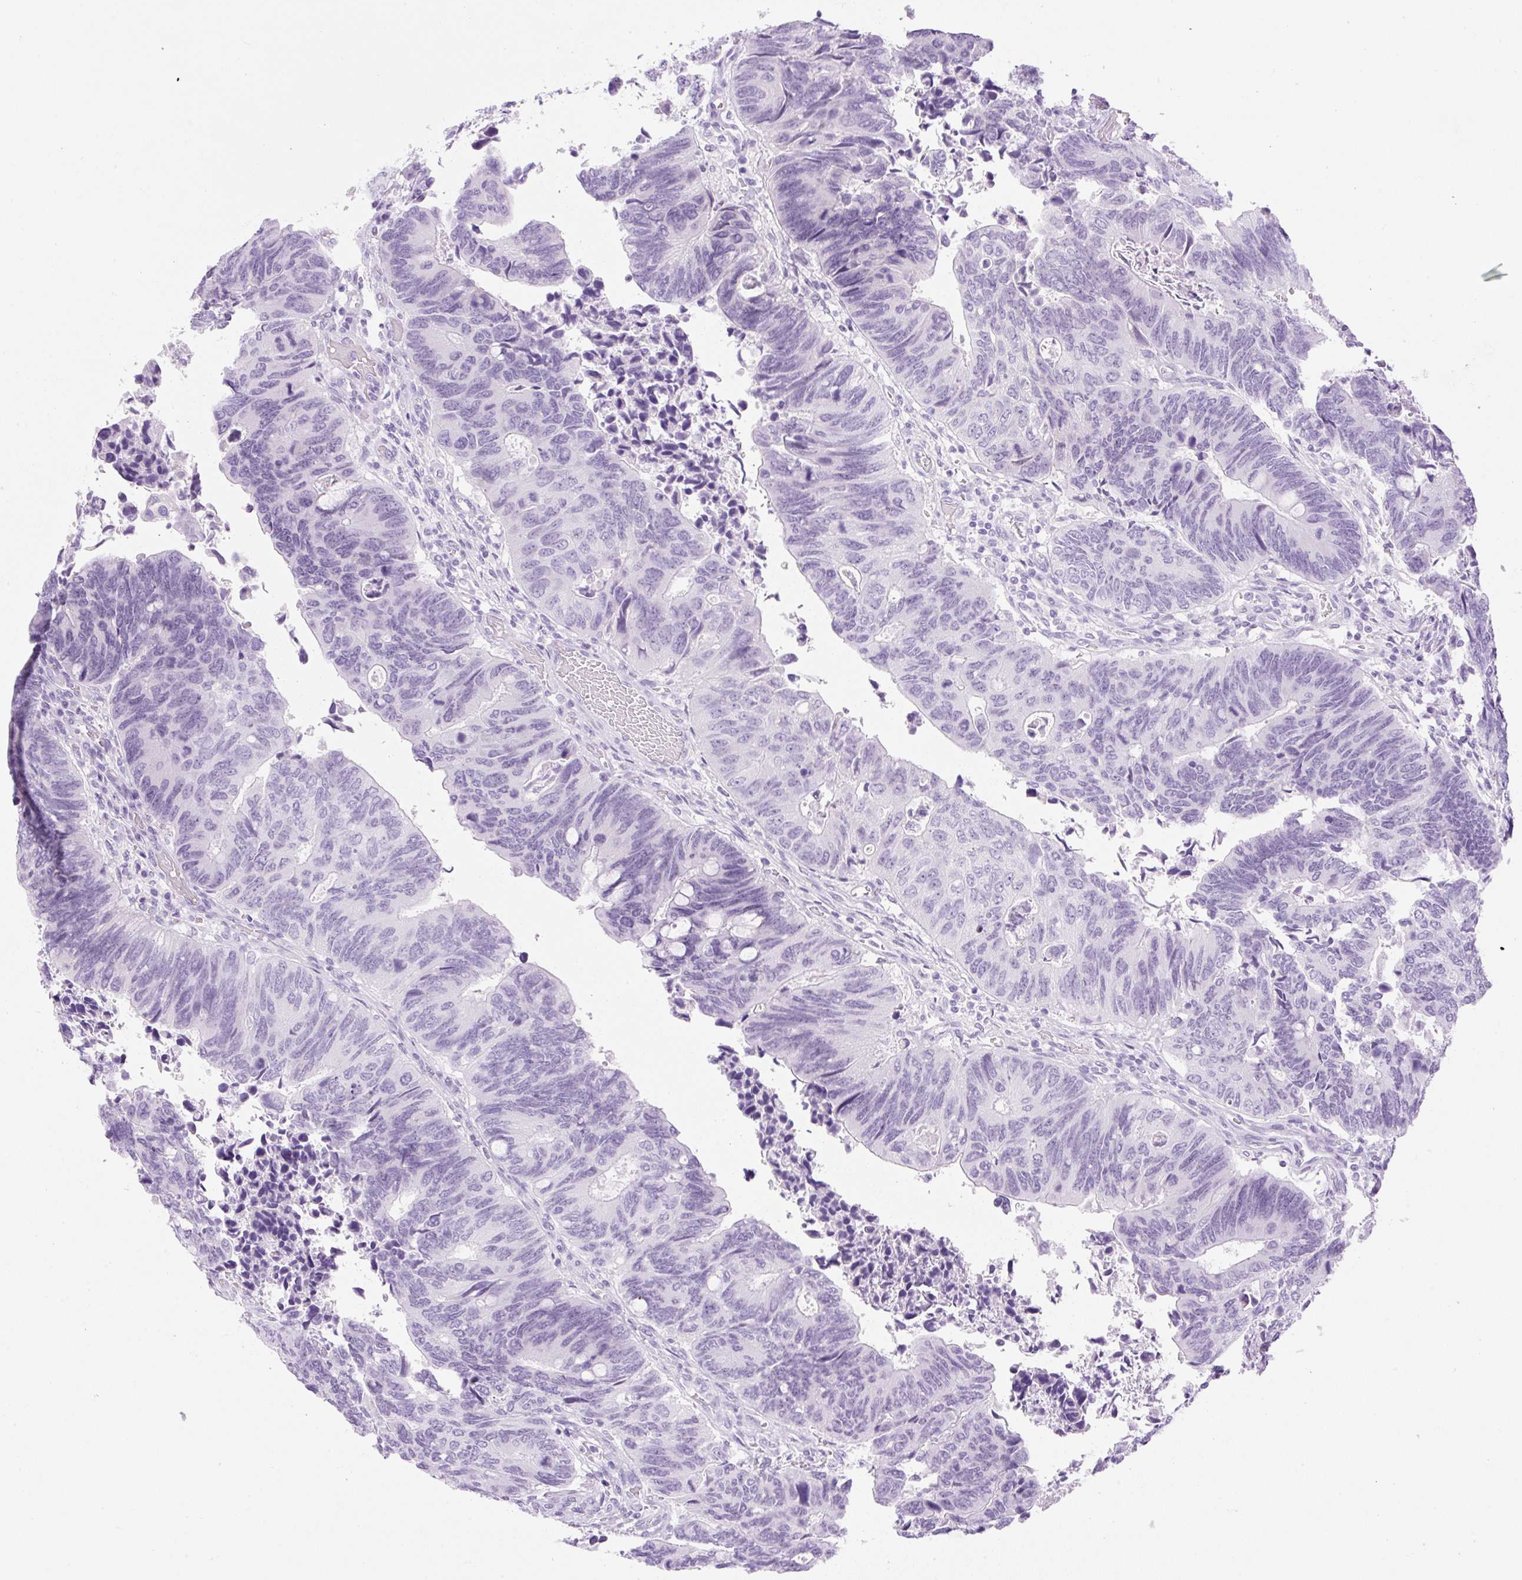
{"staining": {"intensity": "negative", "quantity": "none", "location": "none"}, "tissue": "colorectal cancer", "cell_type": "Tumor cells", "image_type": "cancer", "snomed": [{"axis": "morphology", "description": "Adenocarcinoma, NOS"}, {"axis": "topography", "description": "Colon"}], "caption": "Tumor cells show no significant protein positivity in colorectal adenocarcinoma.", "gene": "SPRR4", "patient": {"sex": "male", "age": 87}}